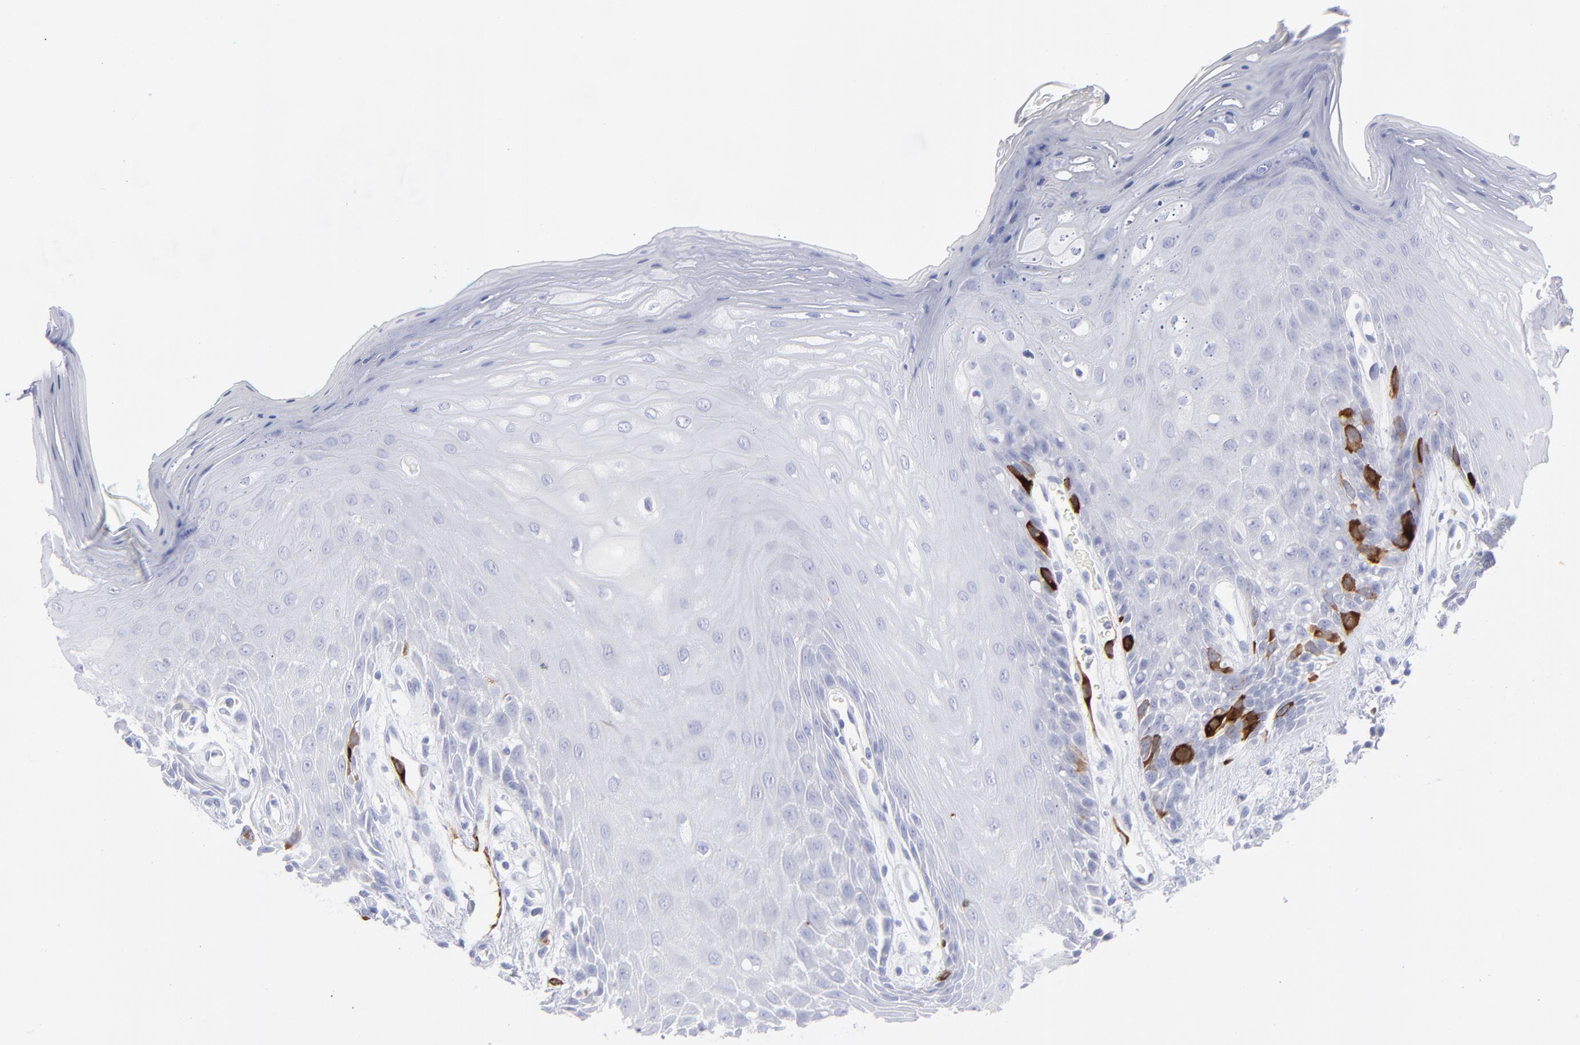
{"staining": {"intensity": "strong", "quantity": "<25%", "location": "cytoplasmic/membranous"}, "tissue": "oral mucosa", "cell_type": "Squamous epithelial cells", "image_type": "normal", "snomed": [{"axis": "morphology", "description": "Normal tissue, NOS"}, {"axis": "morphology", "description": "Squamous cell carcinoma, NOS"}, {"axis": "topography", "description": "Skeletal muscle"}, {"axis": "topography", "description": "Oral tissue"}, {"axis": "topography", "description": "Head-Neck"}], "caption": "Immunohistochemical staining of benign oral mucosa displays strong cytoplasmic/membranous protein expression in about <25% of squamous epithelial cells.", "gene": "CCNB1", "patient": {"sex": "female", "age": 84}}